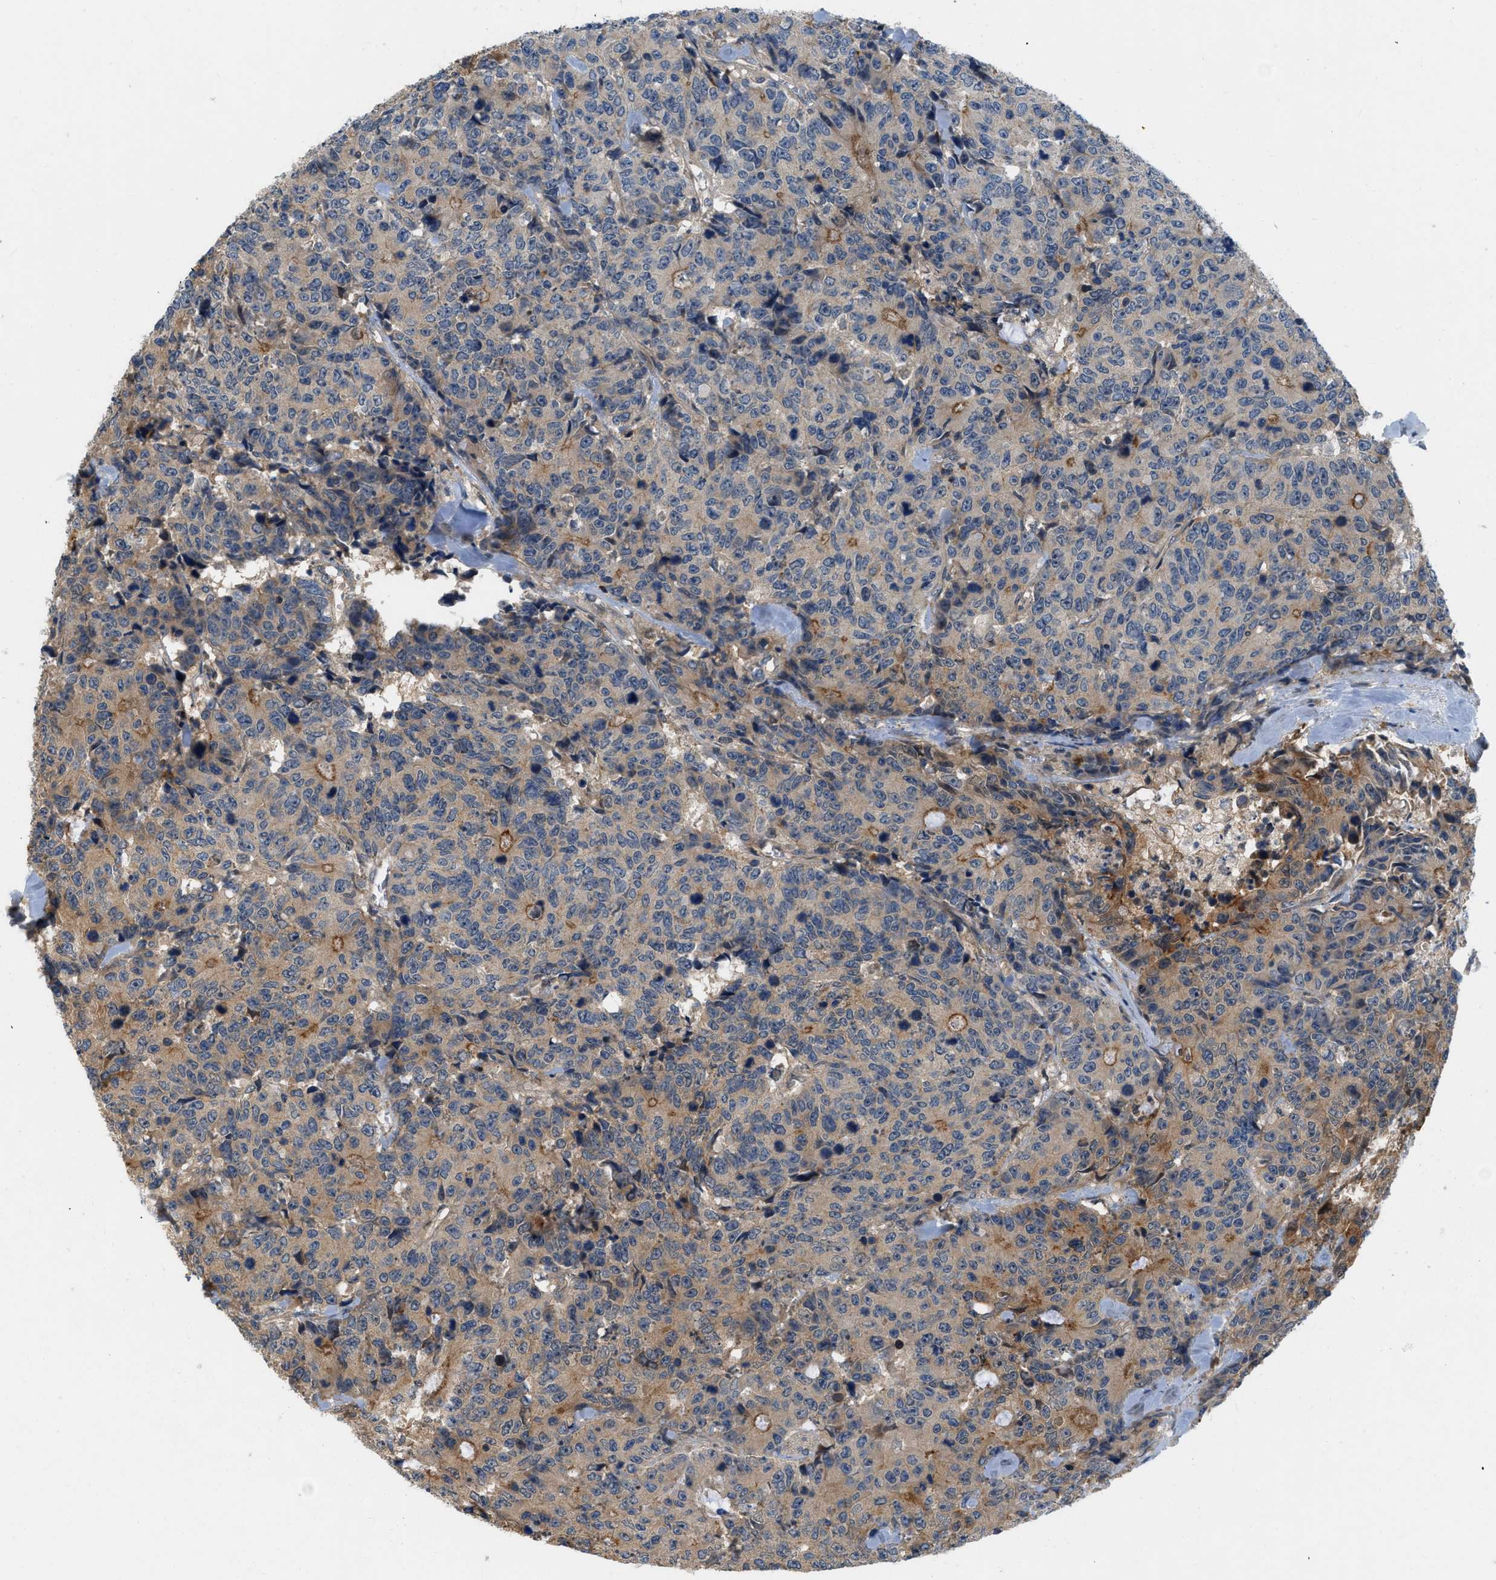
{"staining": {"intensity": "moderate", "quantity": "<25%", "location": "cytoplasmic/membranous"}, "tissue": "colorectal cancer", "cell_type": "Tumor cells", "image_type": "cancer", "snomed": [{"axis": "morphology", "description": "Adenocarcinoma, NOS"}, {"axis": "topography", "description": "Colon"}], "caption": "Protein analysis of colorectal cancer tissue demonstrates moderate cytoplasmic/membranous staining in about <25% of tumor cells. (DAB = brown stain, brightfield microscopy at high magnification).", "gene": "GPR31", "patient": {"sex": "female", "age": 86}}